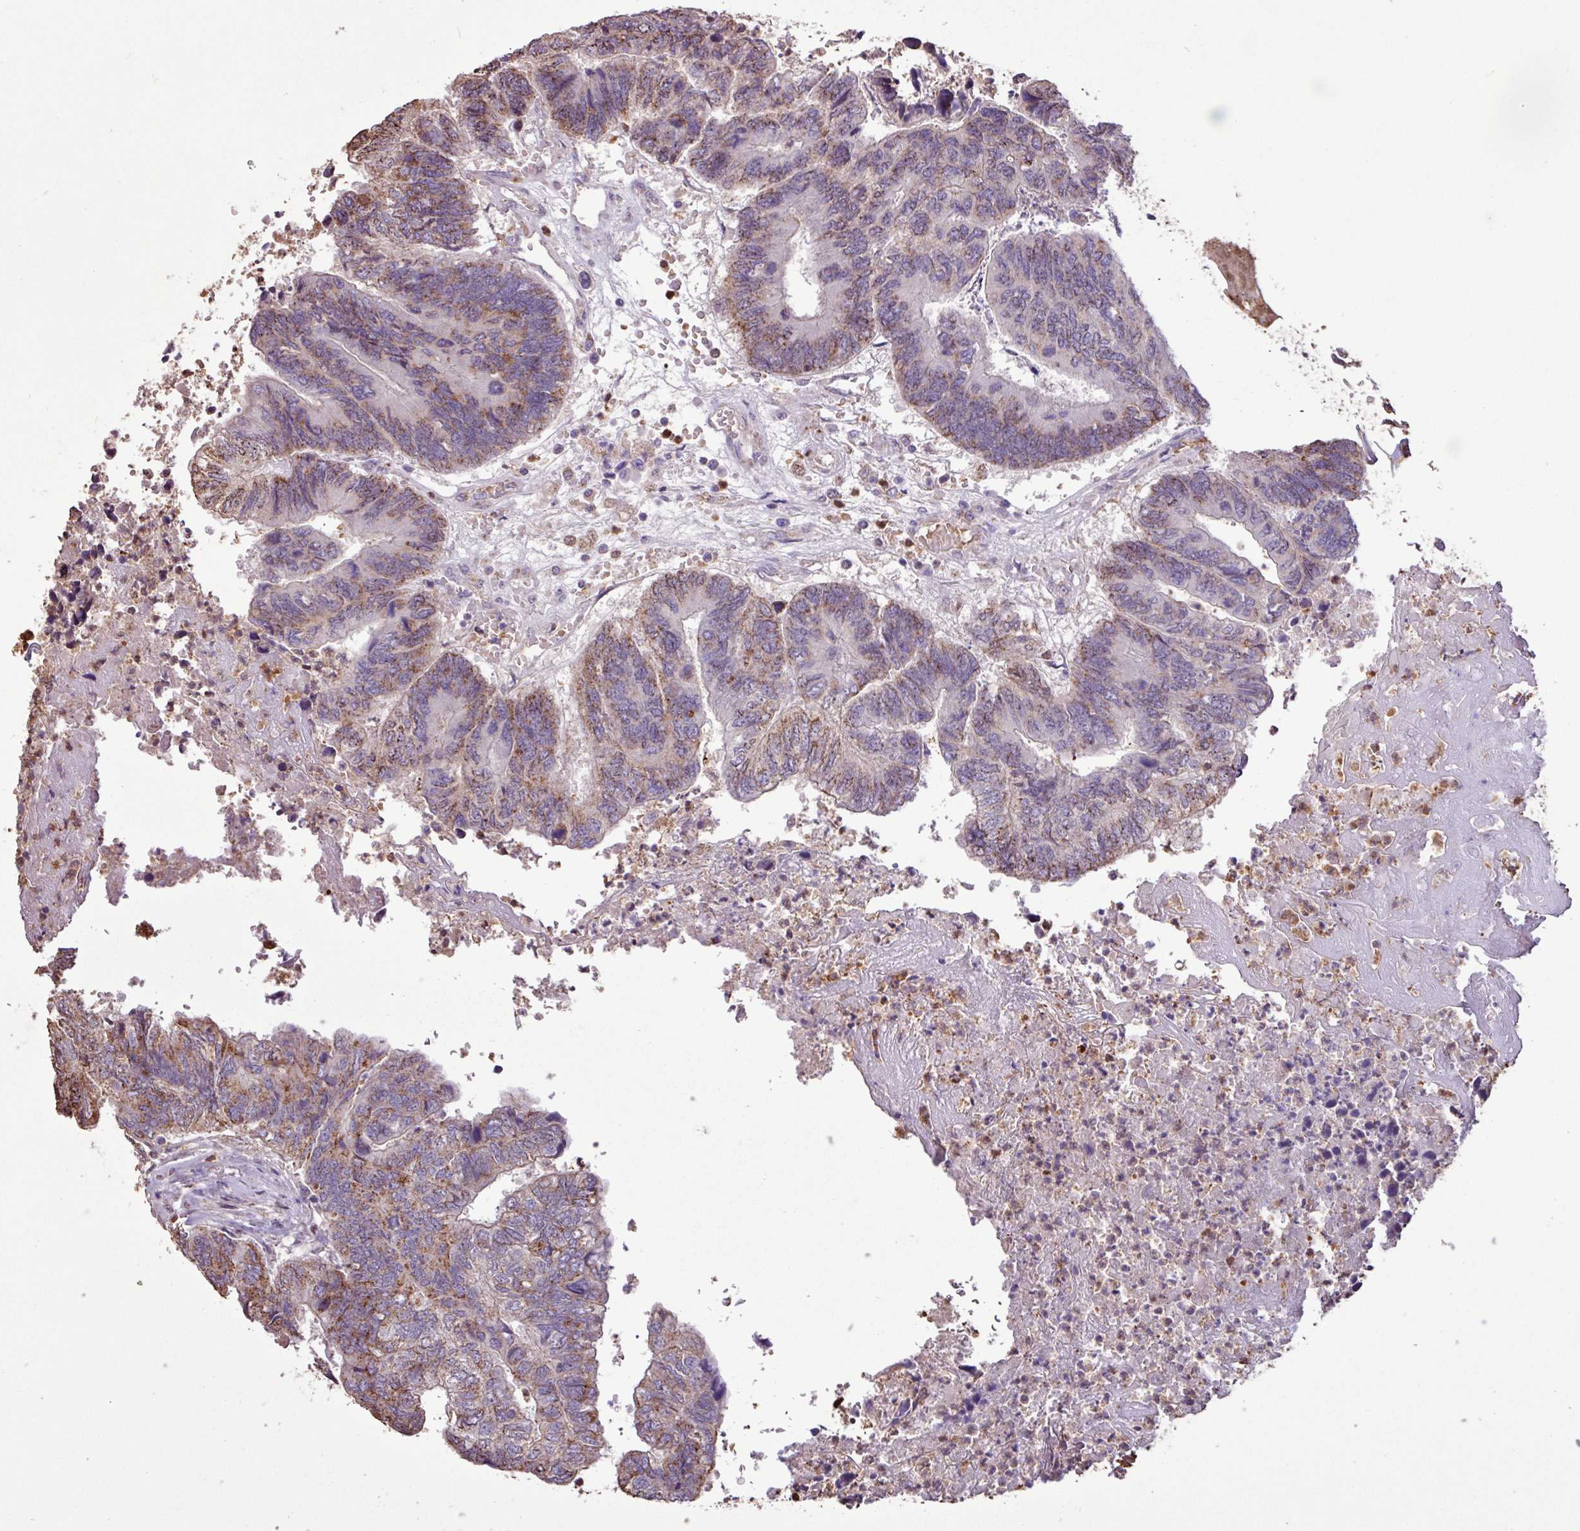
{"staining": {"intensity": "moderate", "quantity": "25%-75%", "location": "cytoplasmic/membranous"}, "tissue": "colorectal cancer", "cell_type": "Tumor cells", "image_type": "cancer", "snomed": [{"axis": "morphology", "description": "Adenocarcinoma, NOS"}, {"axis": "topography", "description": "Colon"}], "caption": "High-magnification brightfield microscopy of adenocarcinoma (colorectal) stained with DAB (brown) and counterstained with hematoxylin (blue). tumor cells exhibit moderate cytoplasmic/membranous positivity is present in about25%-75% of cells.", "gene": "CHST11", "patient": {"sex": "female", "age": 67}}